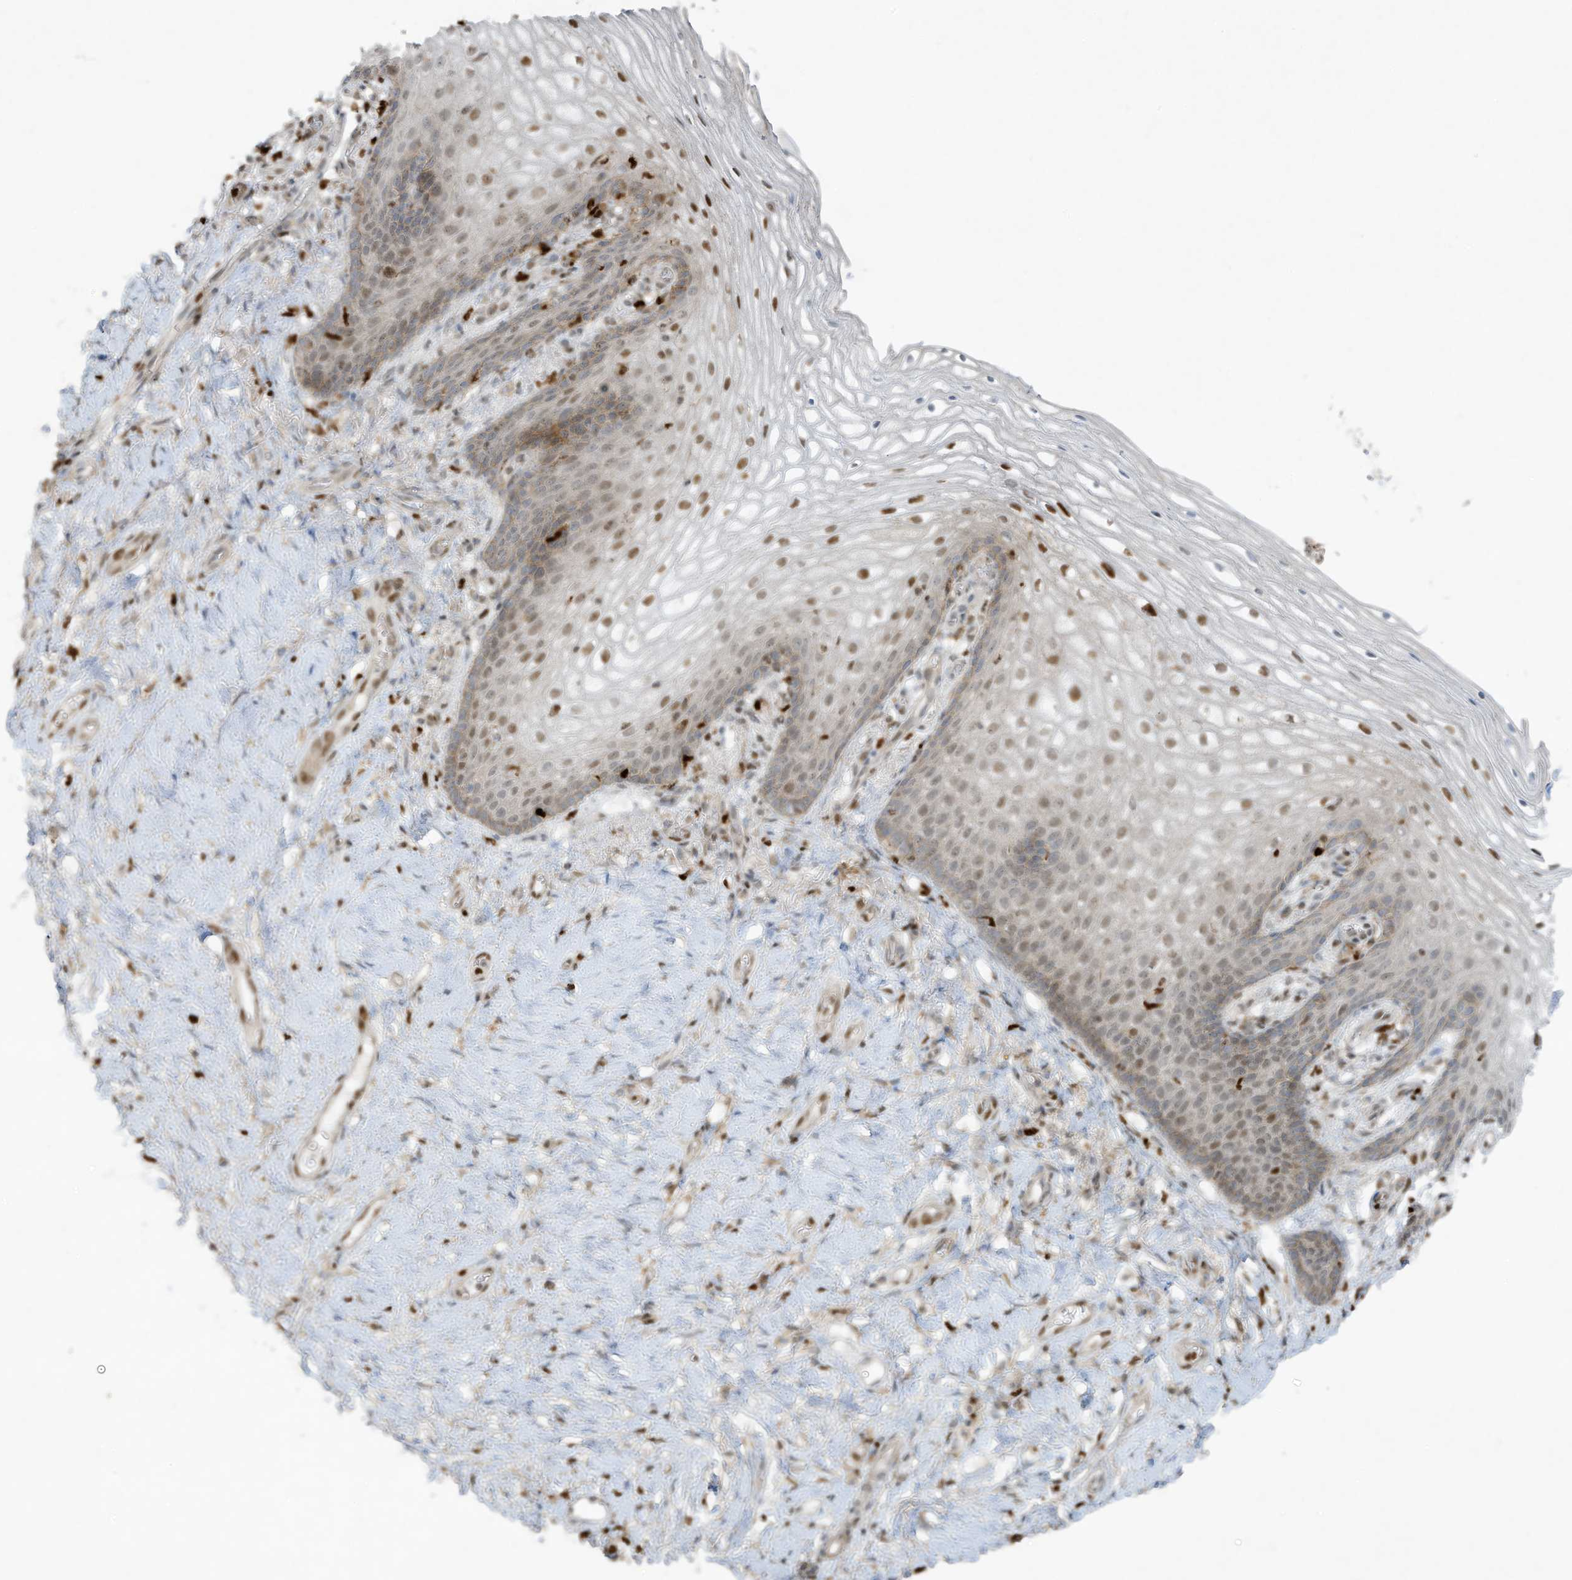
{"staining": {"intensity": "moderate", "quantity": "<25%", "location": "cytoplasmic/membranous,nuclear"}, "tissue": "vagina", "cell_type": "Squamous epithelial cells", "image_type": "normal", "snomed": [{"axis": "morphology", "description": "Normal tissue, NOS"}, {"axis": "topography", "description": "Vagina"}], "caption": "Immunohistochemical staining of normal human vagina reveals moderate cytoplasmic/membranous,nuclear protein expression in about <25% of squamous epithelial cells.", "gene": "TUBE1", "patient": {"sex": "female", "age": 60}}